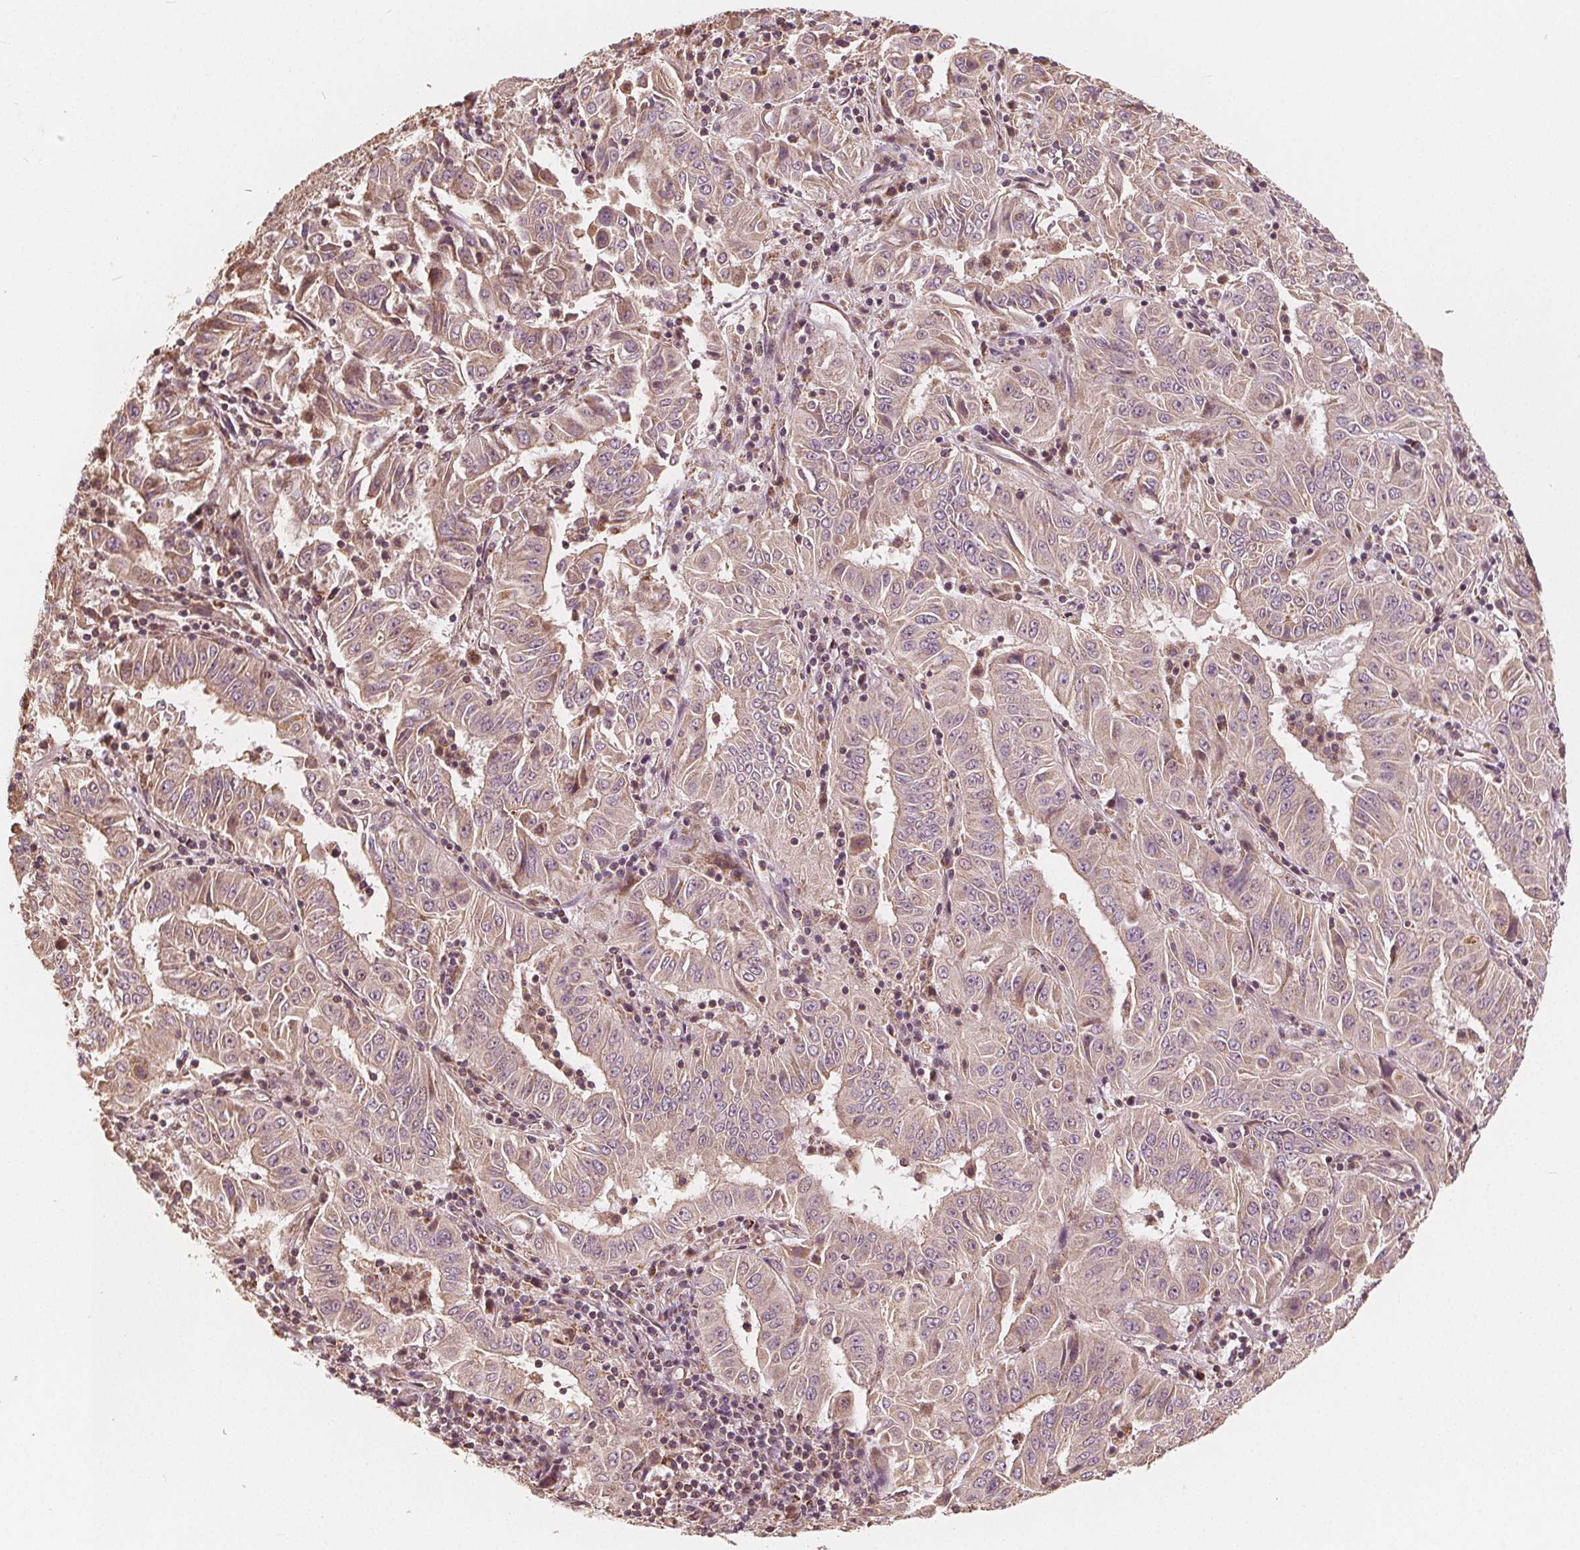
{"staining": {"intensity": "weak", "quantity": ">75%", "location": "cytoplasmic/membranous"}, "tissue": "pancreatic cancer", "cell_type": "Tumor cells", "image_type": "cancer", "snomed": [{"axis": "morphology", "description": "Adenocarcinoma, NOS"}, {"axis": "topography", "description": "Pancreas"}], "caption": "A high-resolution image shows immunohistochemistry (IHC) staining of pancreatic cancer, which reveals weak cytoplasmic/membranous expression in approximately >75% of tumor cells. (DAB (3,3'-diaminobenzidine) IHC with brightfield microscopy, high magnification).", "gene": "PEX26", "patient": {"sex": "male", "age": 63}}